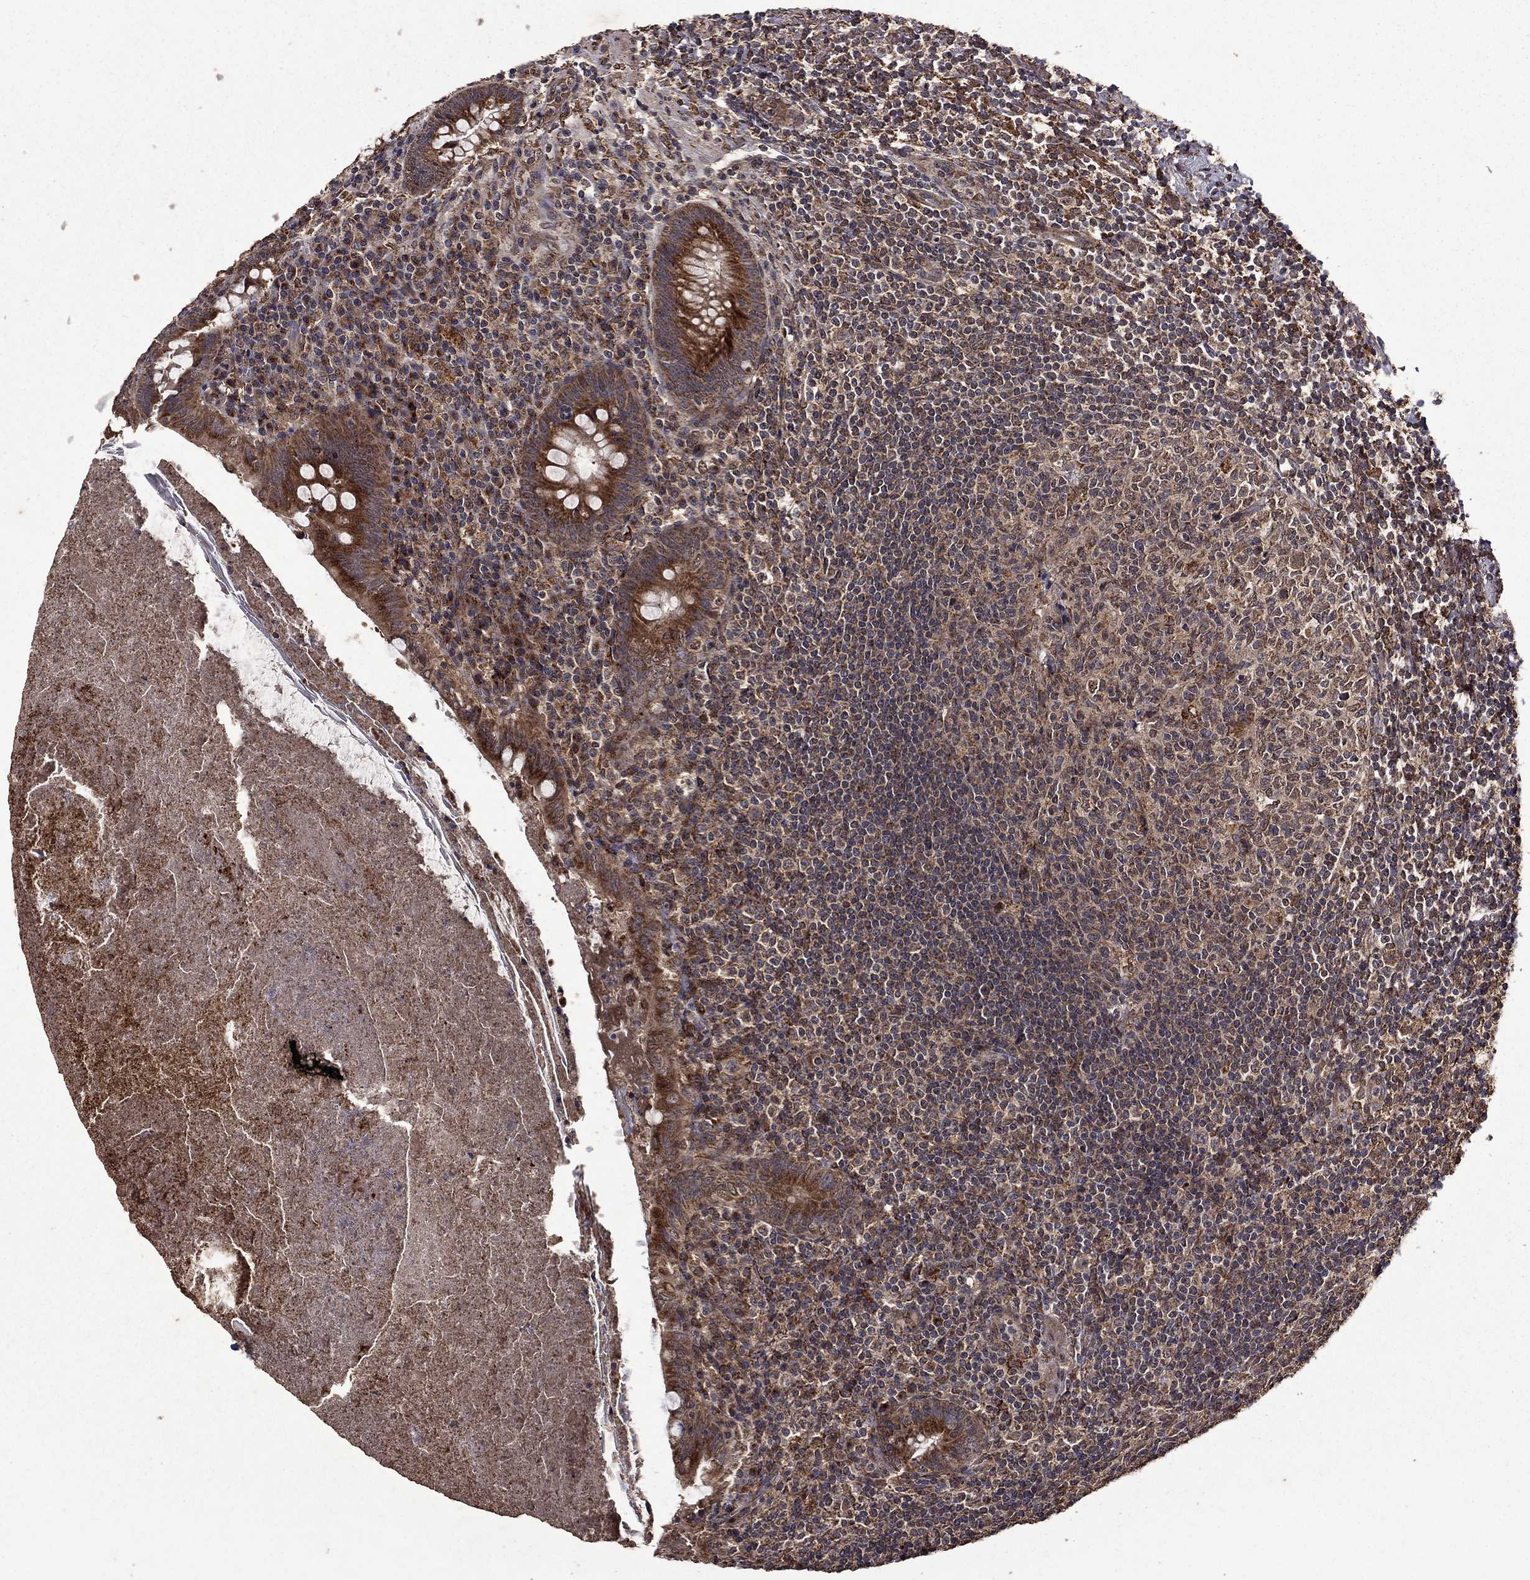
{"staining": {"intensity": "strong", "quantity": ">75%", "location": "cytoplasmic/membranous"}, "tissue": "appendix", "cell_type": "Glandular cells", "image_type": "normal", "snomed": [{"axis": "morphology", "description": "Normal tissue, NOS"}, {"axis": "topography", "description": "Appendix"}], "caption": "High-power microscopy captured an immunohistochemistry image of unremarkable appendix, revealing strong cytoplasmic/membranous positivity in about >75% of glandular cells.", "gene": "ITM2B", "patient": {"sex": "male", "age": 47}}